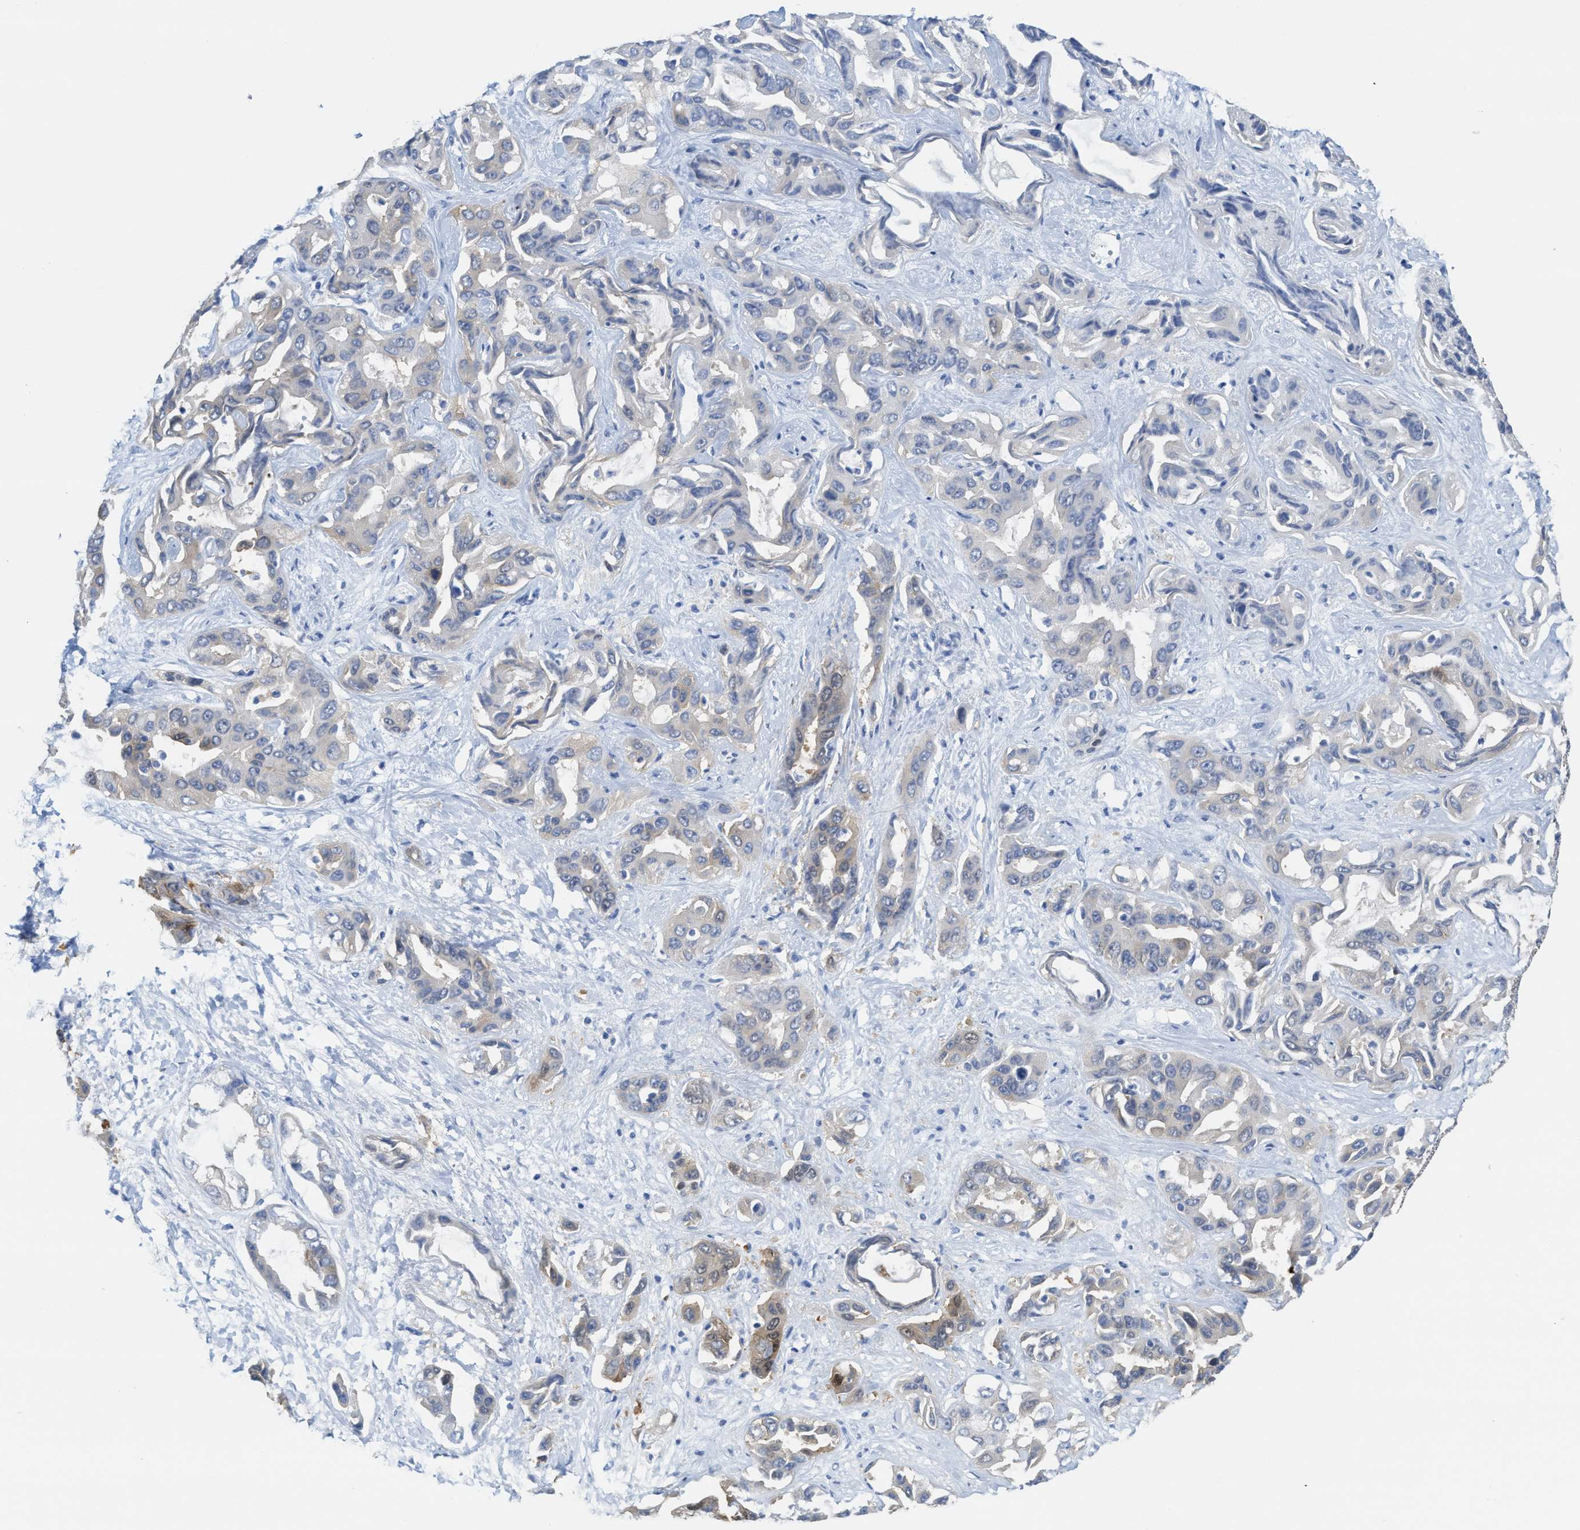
{"staining": {"intensity": "weak", "quantity": "<25%", "location": "cytoplasmic/membranous"}, "tissue": "liver cancer", "cell_type": "Tumor cells", "image_type": "cancer", "snomed": [{"axis": "morphology", "description": "Cholangiocarcinoma"}, {"axis": "topography", "description": "Liver"}], "caption": "This is an immunohistochemistry (IHC) photomicrograph of cholangiocarcinoma (liver). There is no expression in tumor cells.", "gene": "ASS1", "patient": {"sex": "female", "age": 52}}